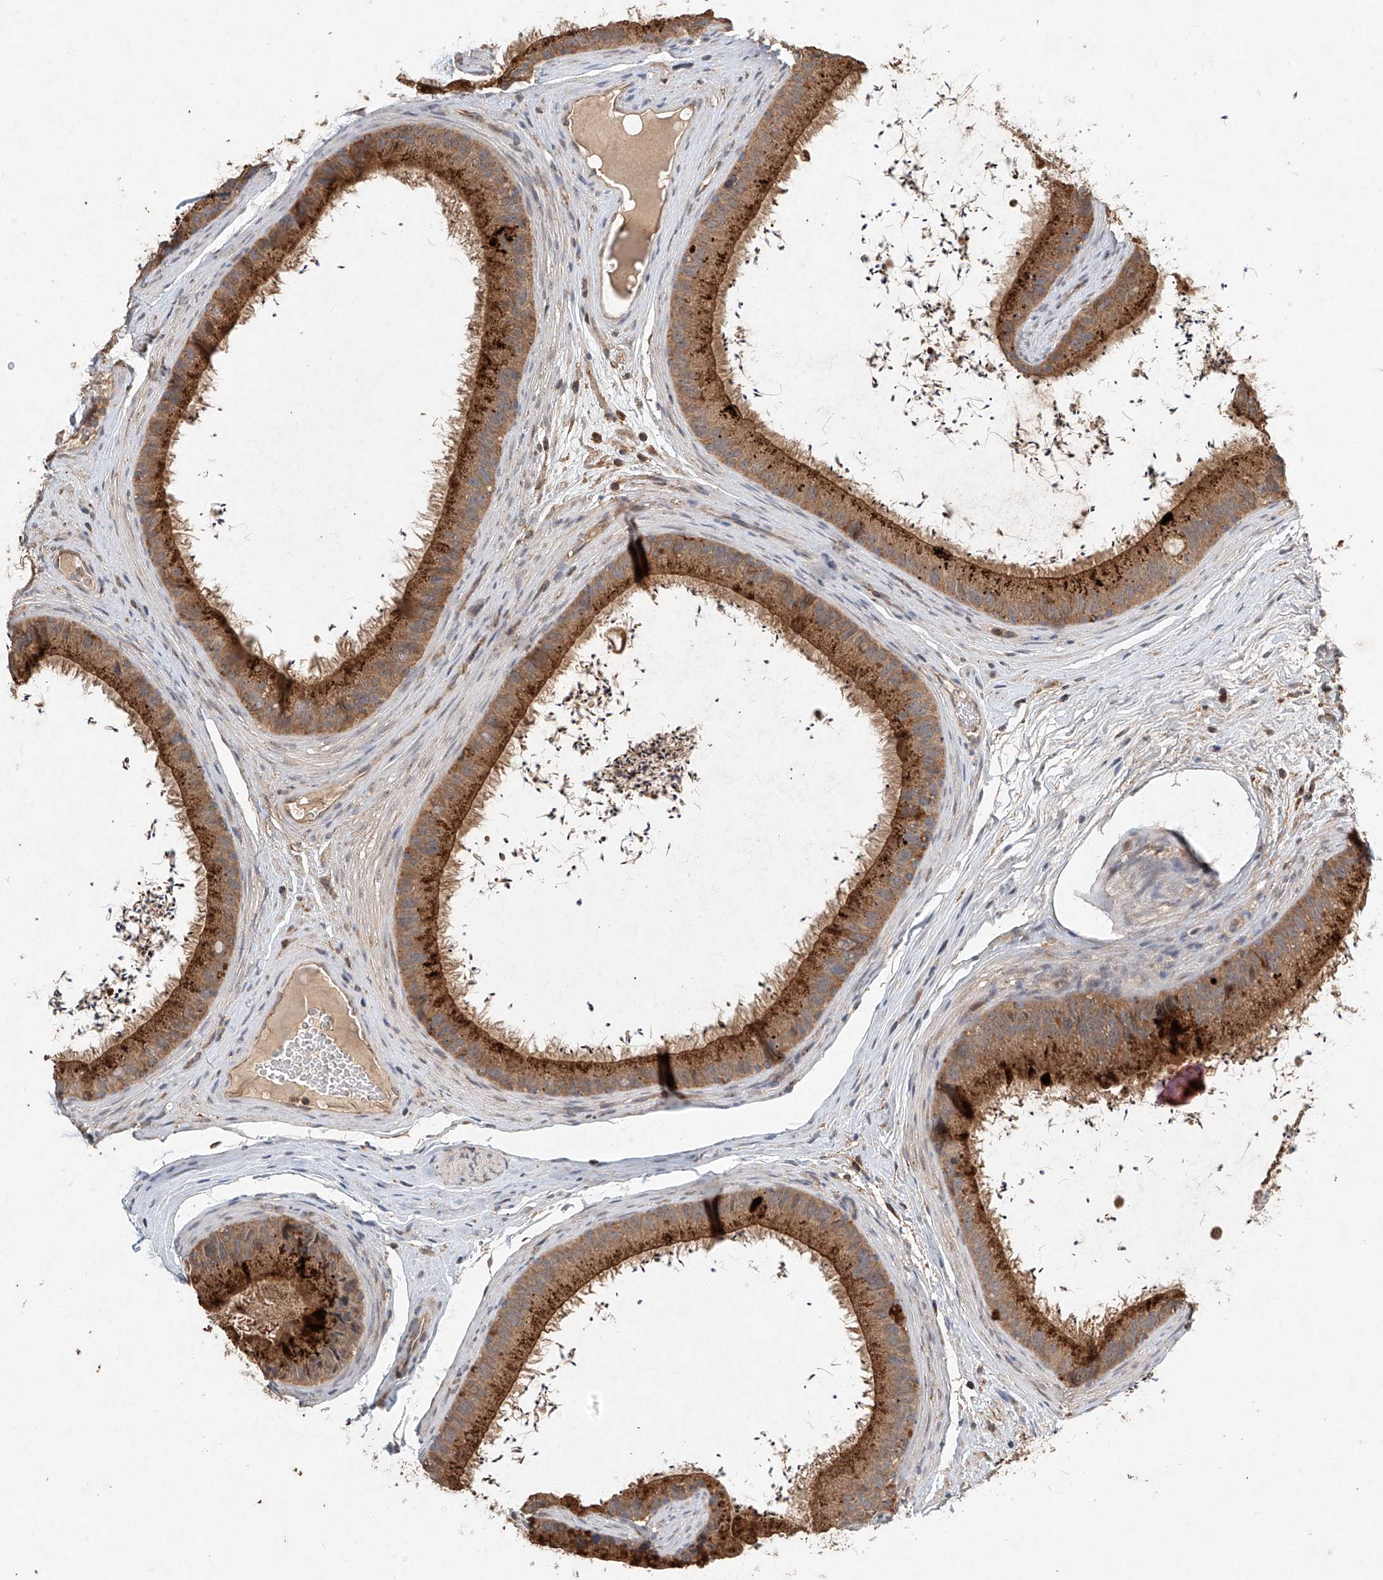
{"staining": {"intensity": "strong", "quantity": "25%-75%", "location": "cytoplasmic/membranous"}, "tissue": "epididymis", "cell_type": "Glandular cells", "image_type": "normal", "snomed": [{"axis": "morphology", "description": "Normal tissue, NOS"}, {"axis": "topography", "description": "Epididymis, spermatic cord, NOS"}], "caption": "The immunohistochemical stain labels strong cytoplasmic/membranous expression in glandular cells of normal epididymis.", "gene": "DCAF11", "patient": {"sex": "male", "age": 50}}